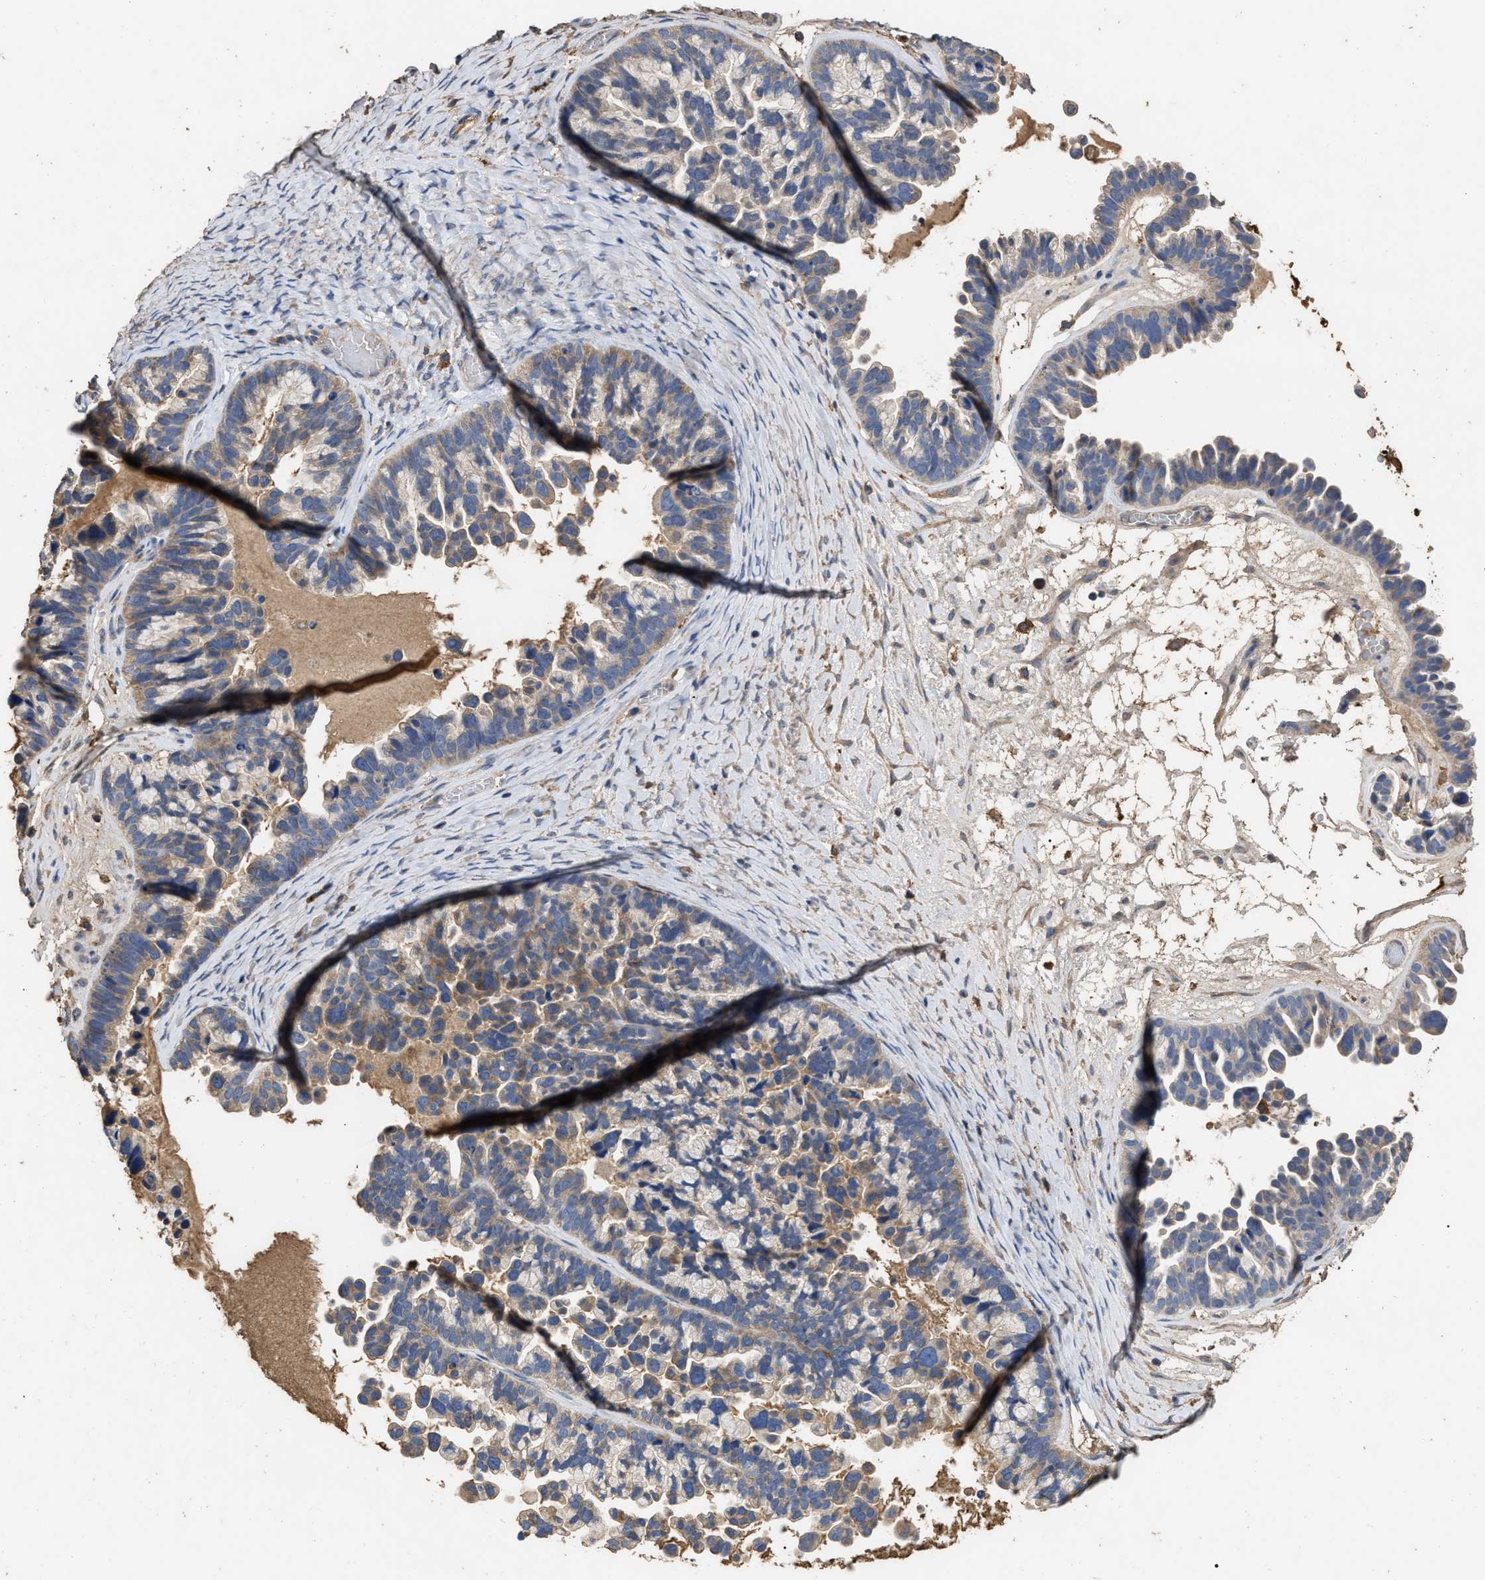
{"staining": {"intensity": "weak", "quantity": "<25%", "location": "cytoplasmic/membranous"}, "tissue": "ovarian cancer", "cell_type": "Tumor cells", "image_type": "cancer", "snomed": [{"axis": "morphology", "description": "Cystadenocarcinoma, serous, NOS"}, {"axis": "topography", "description": "Ovary"}], "caption": "Tumor cells are negative for brown protein staining in ovarian cancer. Brightfield microscopy of immunohistochemistry stained with DAB (3,3'-diaminobenzidine) (brown) and hematoxylin (blue), captured at high magnification.", "gene": "GPR179", "patient": {"sex": "female", "age": 56}}